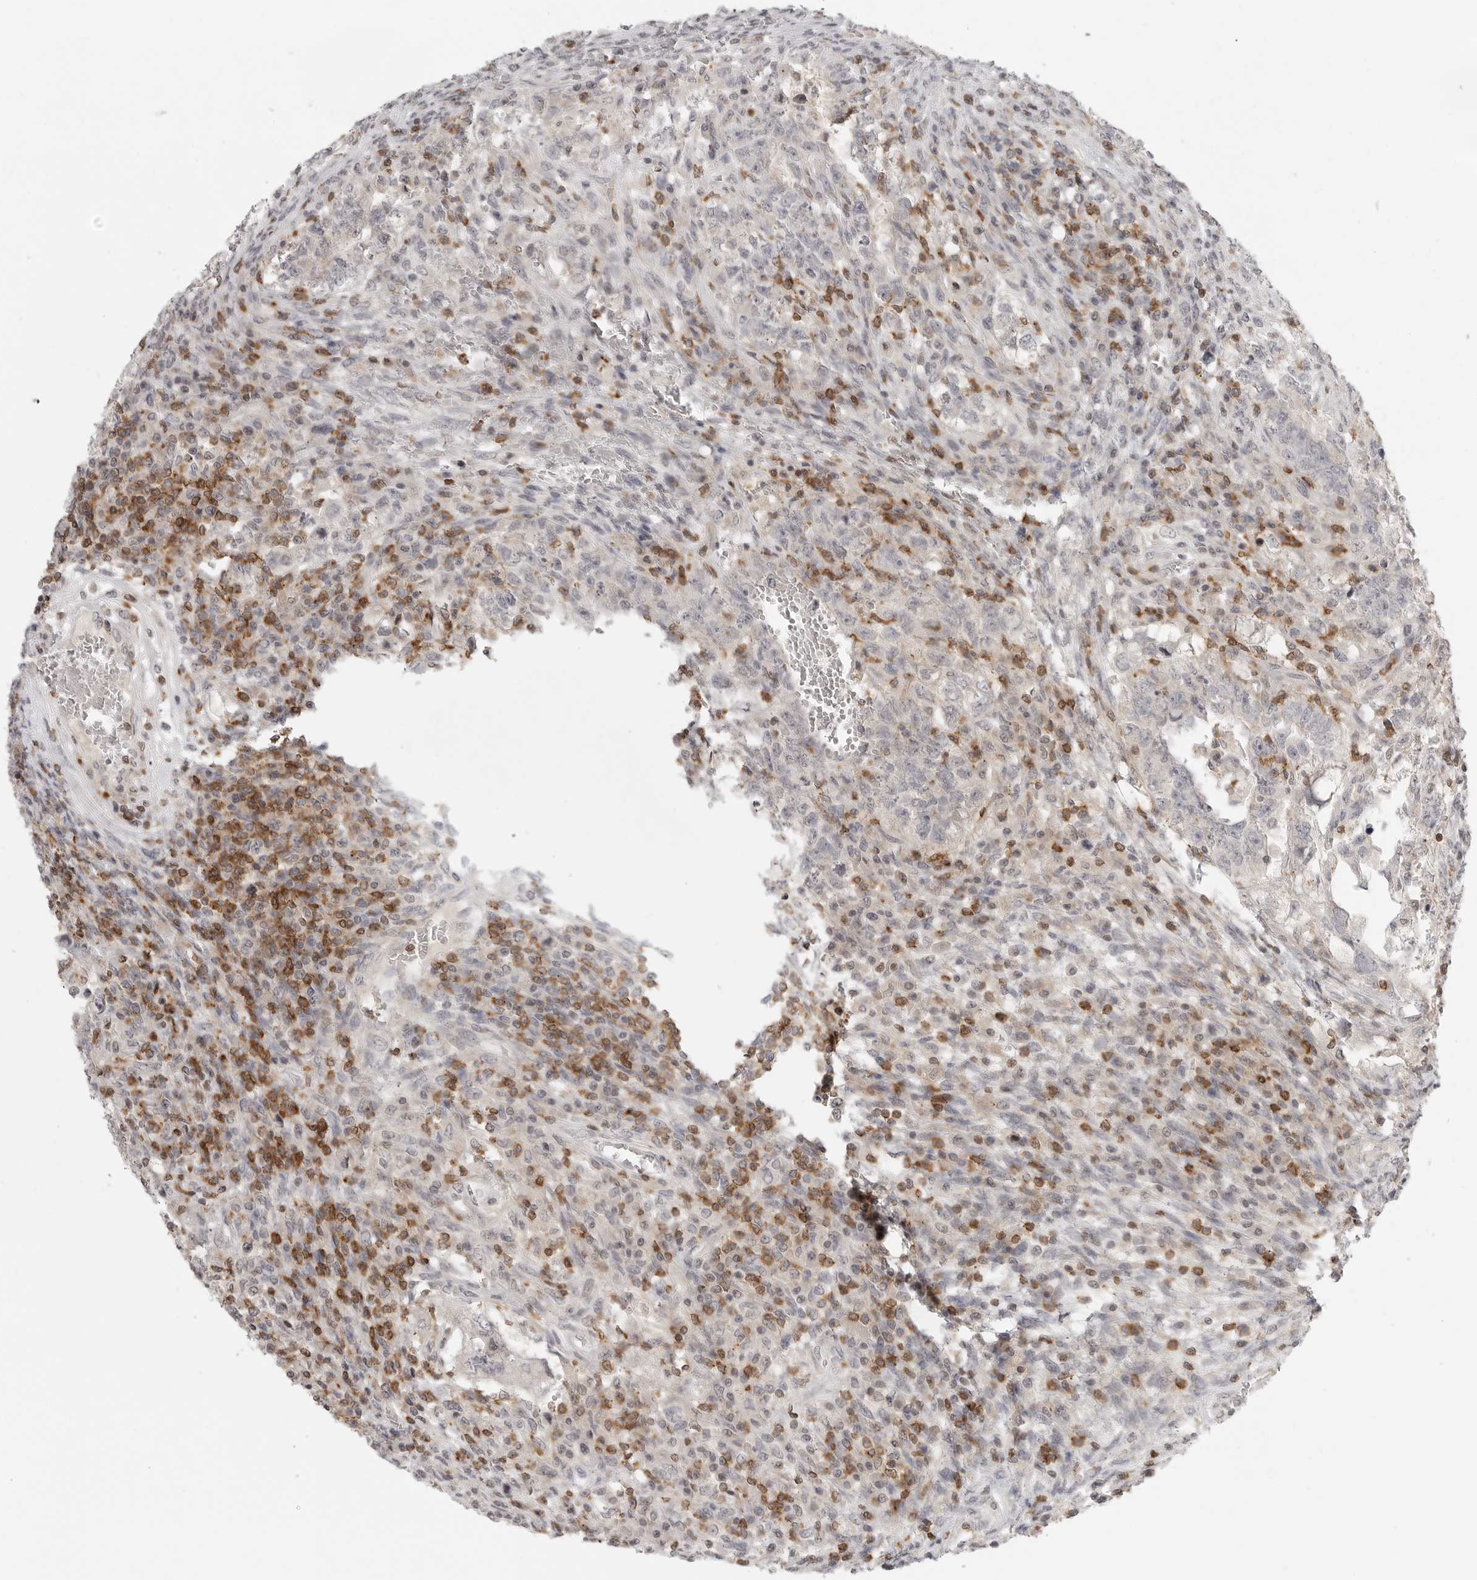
{"staining": {"intensity": "negative", "quantity": "none", "location": "none"}, "tissue": "testis cancer", "cell_type": "Tumor cells", "image_type": "cancer", "snomed": [{"axis": "morphology", "description": "Carcinoma, Embryonal, NOS"}, {"axis": "topography", "description": "Testis"}], "caption": "This is an immunohistochemistry micrograph of human embryonal carcinoma (testis). There is no staining in tumor cells.", "gene": "SH3KBP1", "patient": {"sex": "male", "age": 26}}